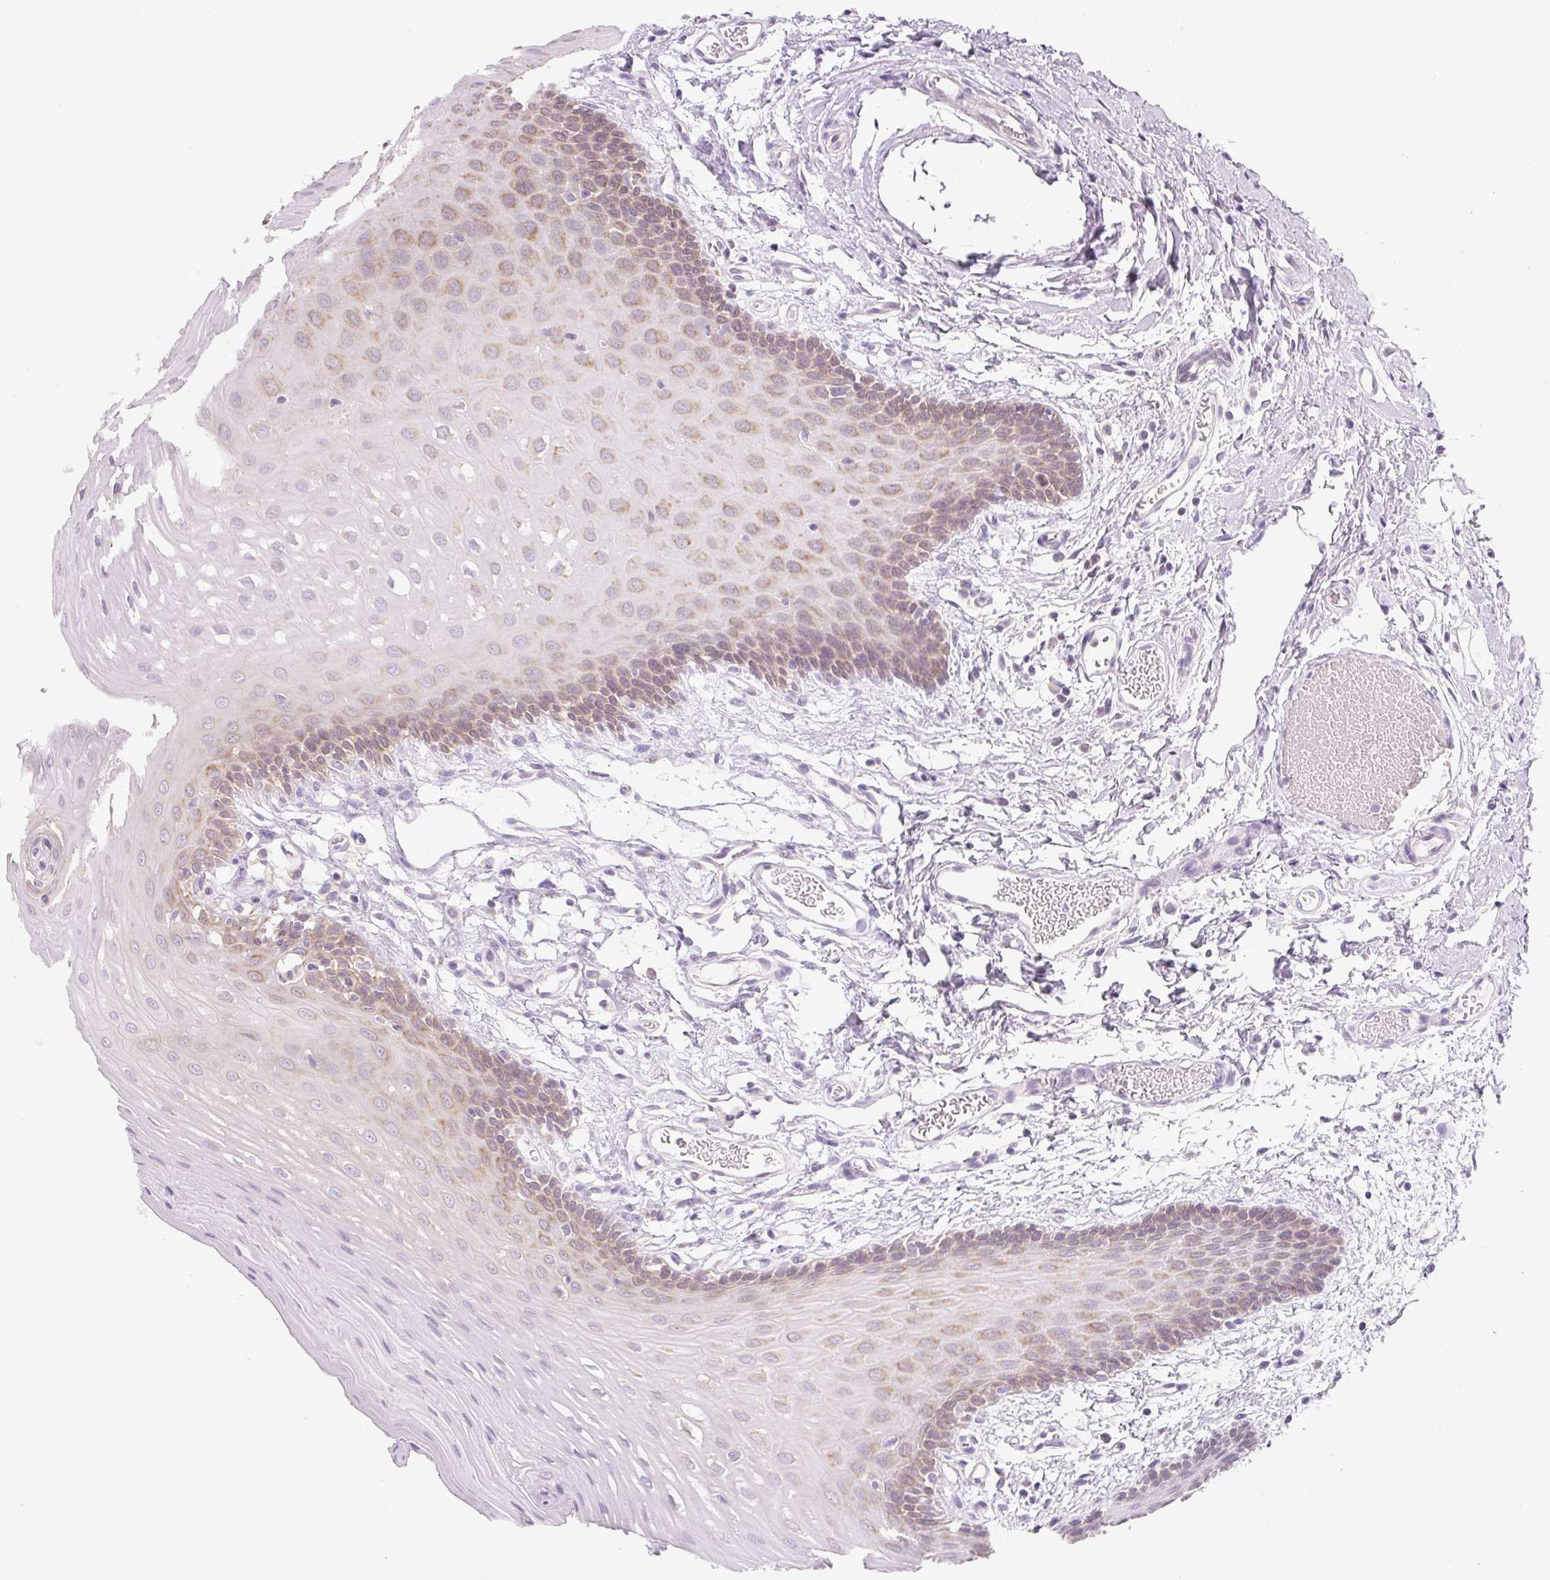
{"staining": {"intensity": "moderate", "quantity": "25%-75%", "location": "cytoplasmic/membranous"}, "tissue": "oral mucosa", "cell_type": "Squamous epithelial cells", "image_type": "normal", "snomed": [{"axis": "morphology", "description": "Normal tissue, NOS"}, {"axis": "topography", "description": "Oral tissue"}, {"axis": "topography", "description": "Tounge, NOS"}], "caption": "Human oral mucosa stained with a brown dye reveals moderate cytoplasmic/membranous positive expression in about 25%-75% of squamous epithelial cells.", "gene": "RPL18A", "patient": {"sex": "female", "age": 60}}